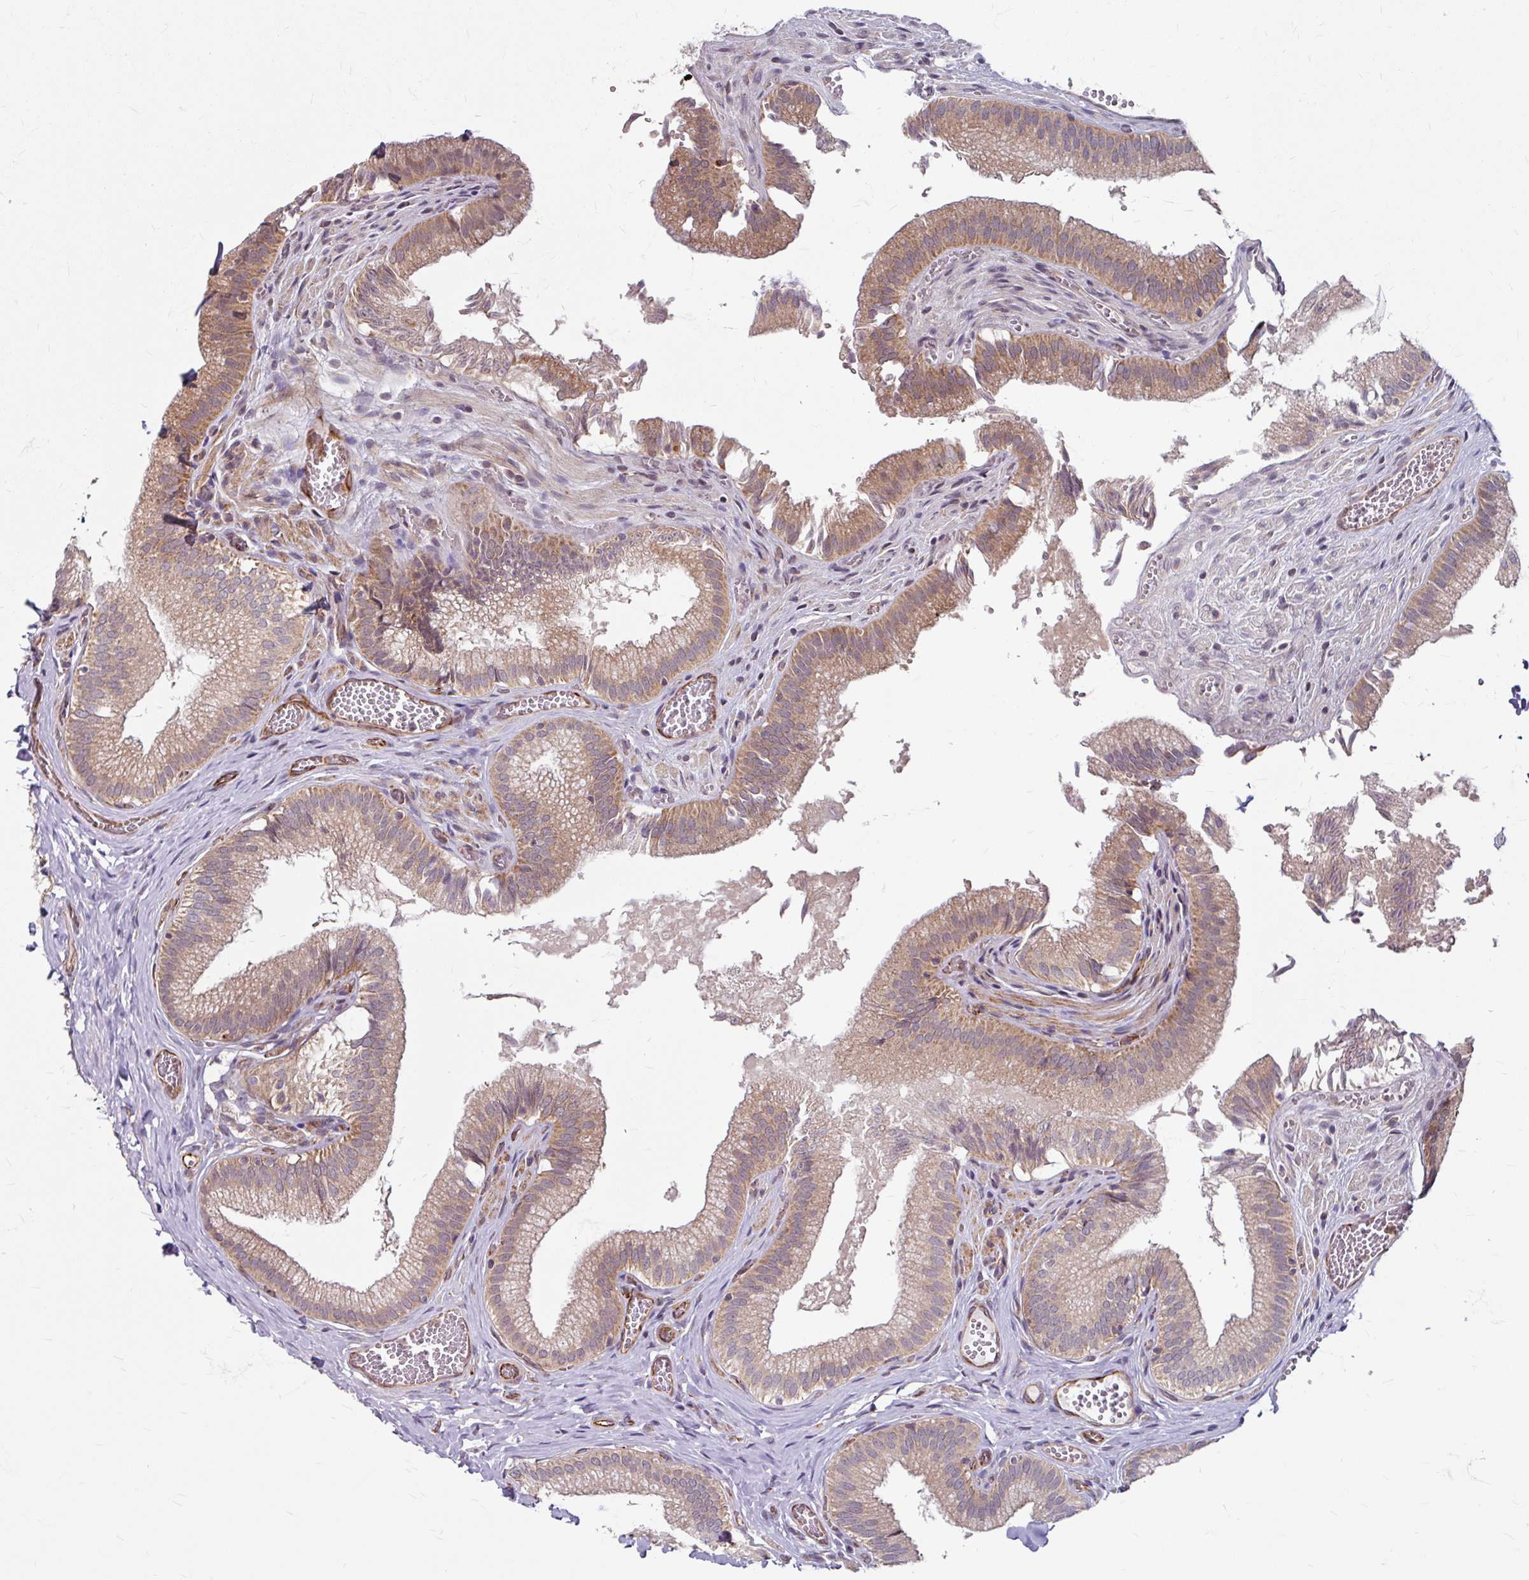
{"staining": {"intensity": "moderate", "quantity": ">75%", "location": "cytoplasmic/membranous"}, "tissue": "gallbladder", "cell_type": "Glandular cells", "image_type": "normal", "snomed": [{"axis": "morphology", "description": "Normal tissue, NOS"}, {"axis": "topography", "description": "Gallbladder"}, {"axis": "topography", "description": "Peripheral nerve tissue"}], "caption": "DAB immunohistochemical staining of benign human gallbladder exhibits moderate cytoplasmic/membranous protein staining in approximately >75% of glandular cells.", "gene": "DAAM2", "patient": {"sex": "male", "age": 17}}